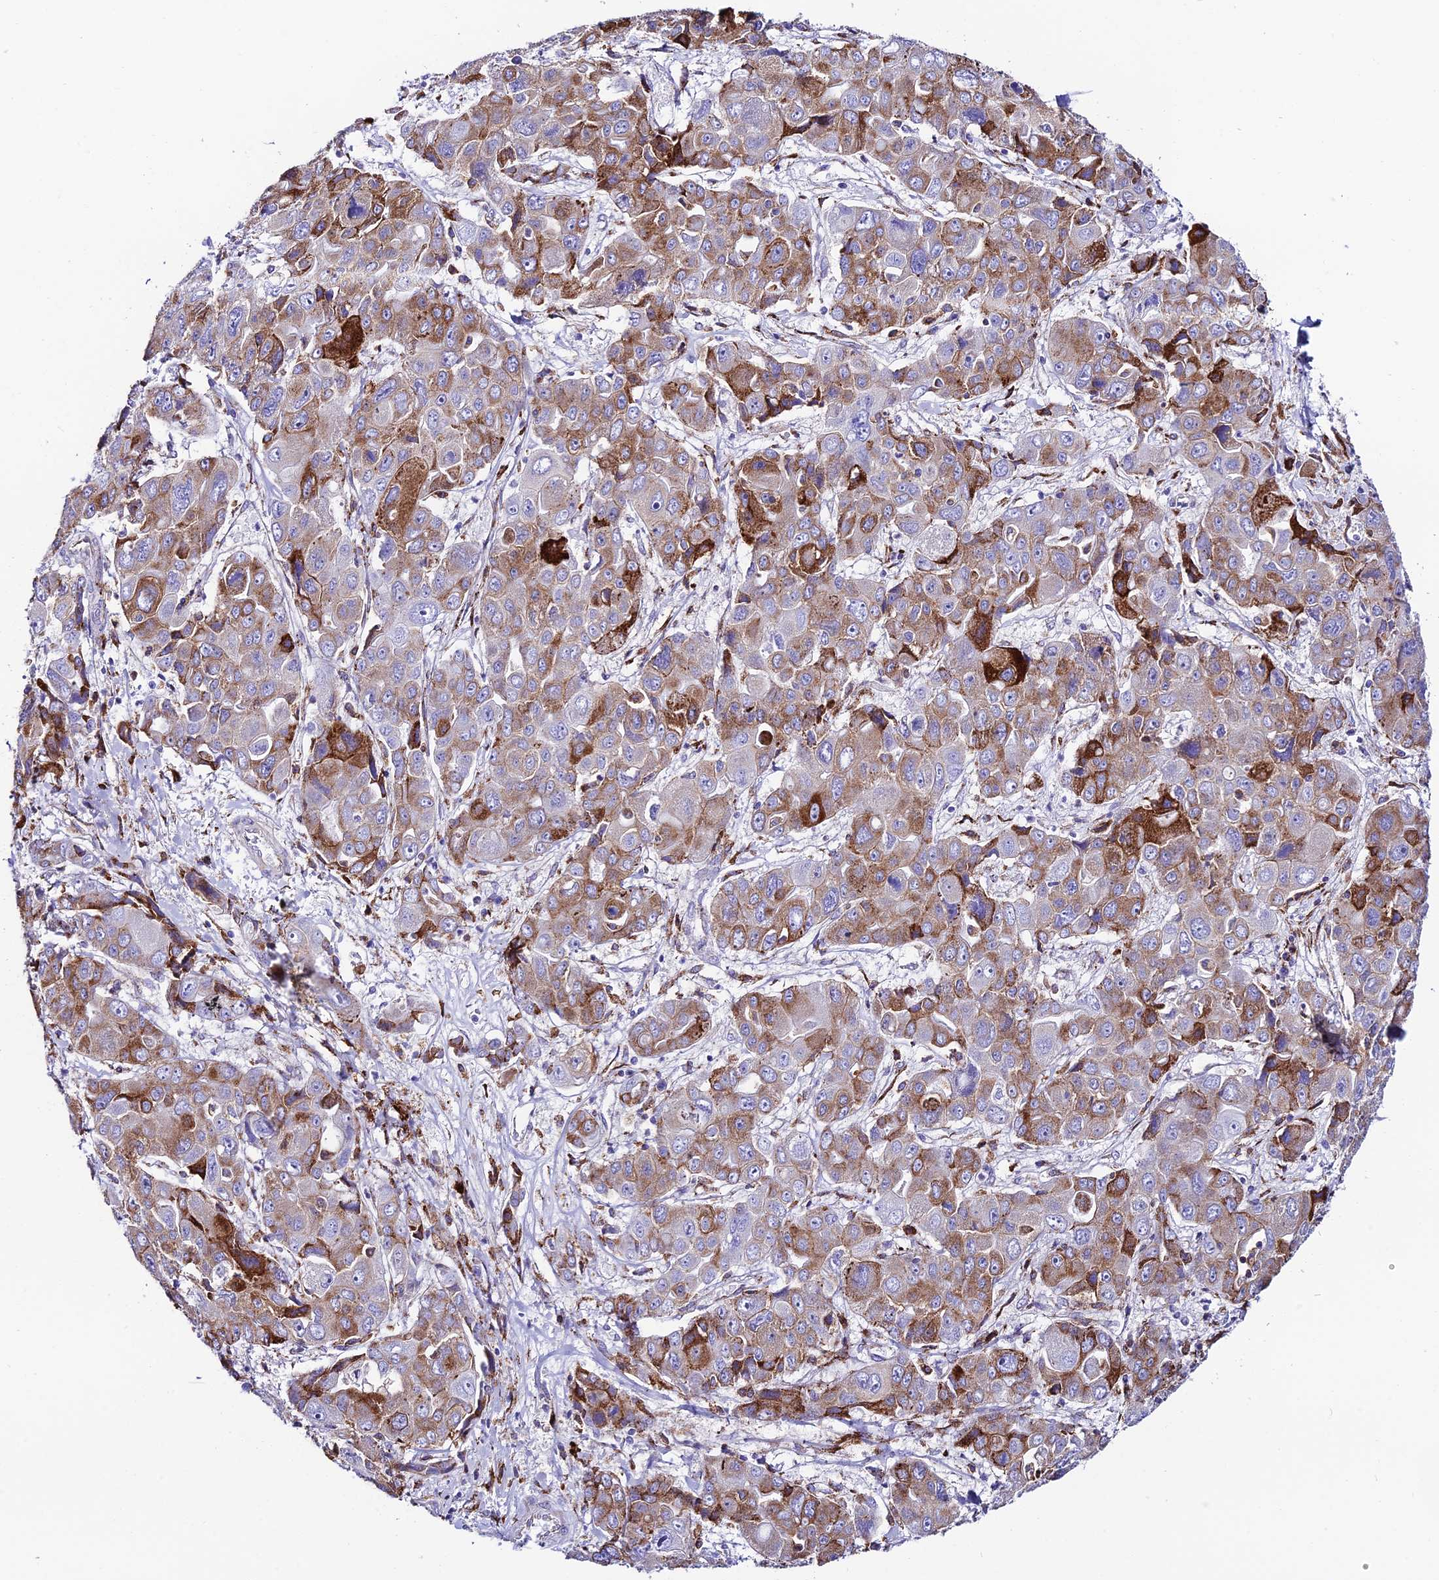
{"staining": {"intensity": "moderate", "quantity": "25%-75%", "location": "cytoplasmic/membranous"}, "tissue": "liver cancer", "cell_type": "Tumor cells", "image_type": "cancer", "snomed": [{"axis": "morphology", "description": "Cholangiocarcinoma"}, {"axis": "topography", "description": "Liver"}], "caption": "This is an image of IHC staining of liver cancer (cholangiocarcinoma), which shows moderate positivity in the cytoplasmic/membranous of tumor cells.", "gene": "TUBGCP6", "patient": {"sex": "male", "age": 67}}